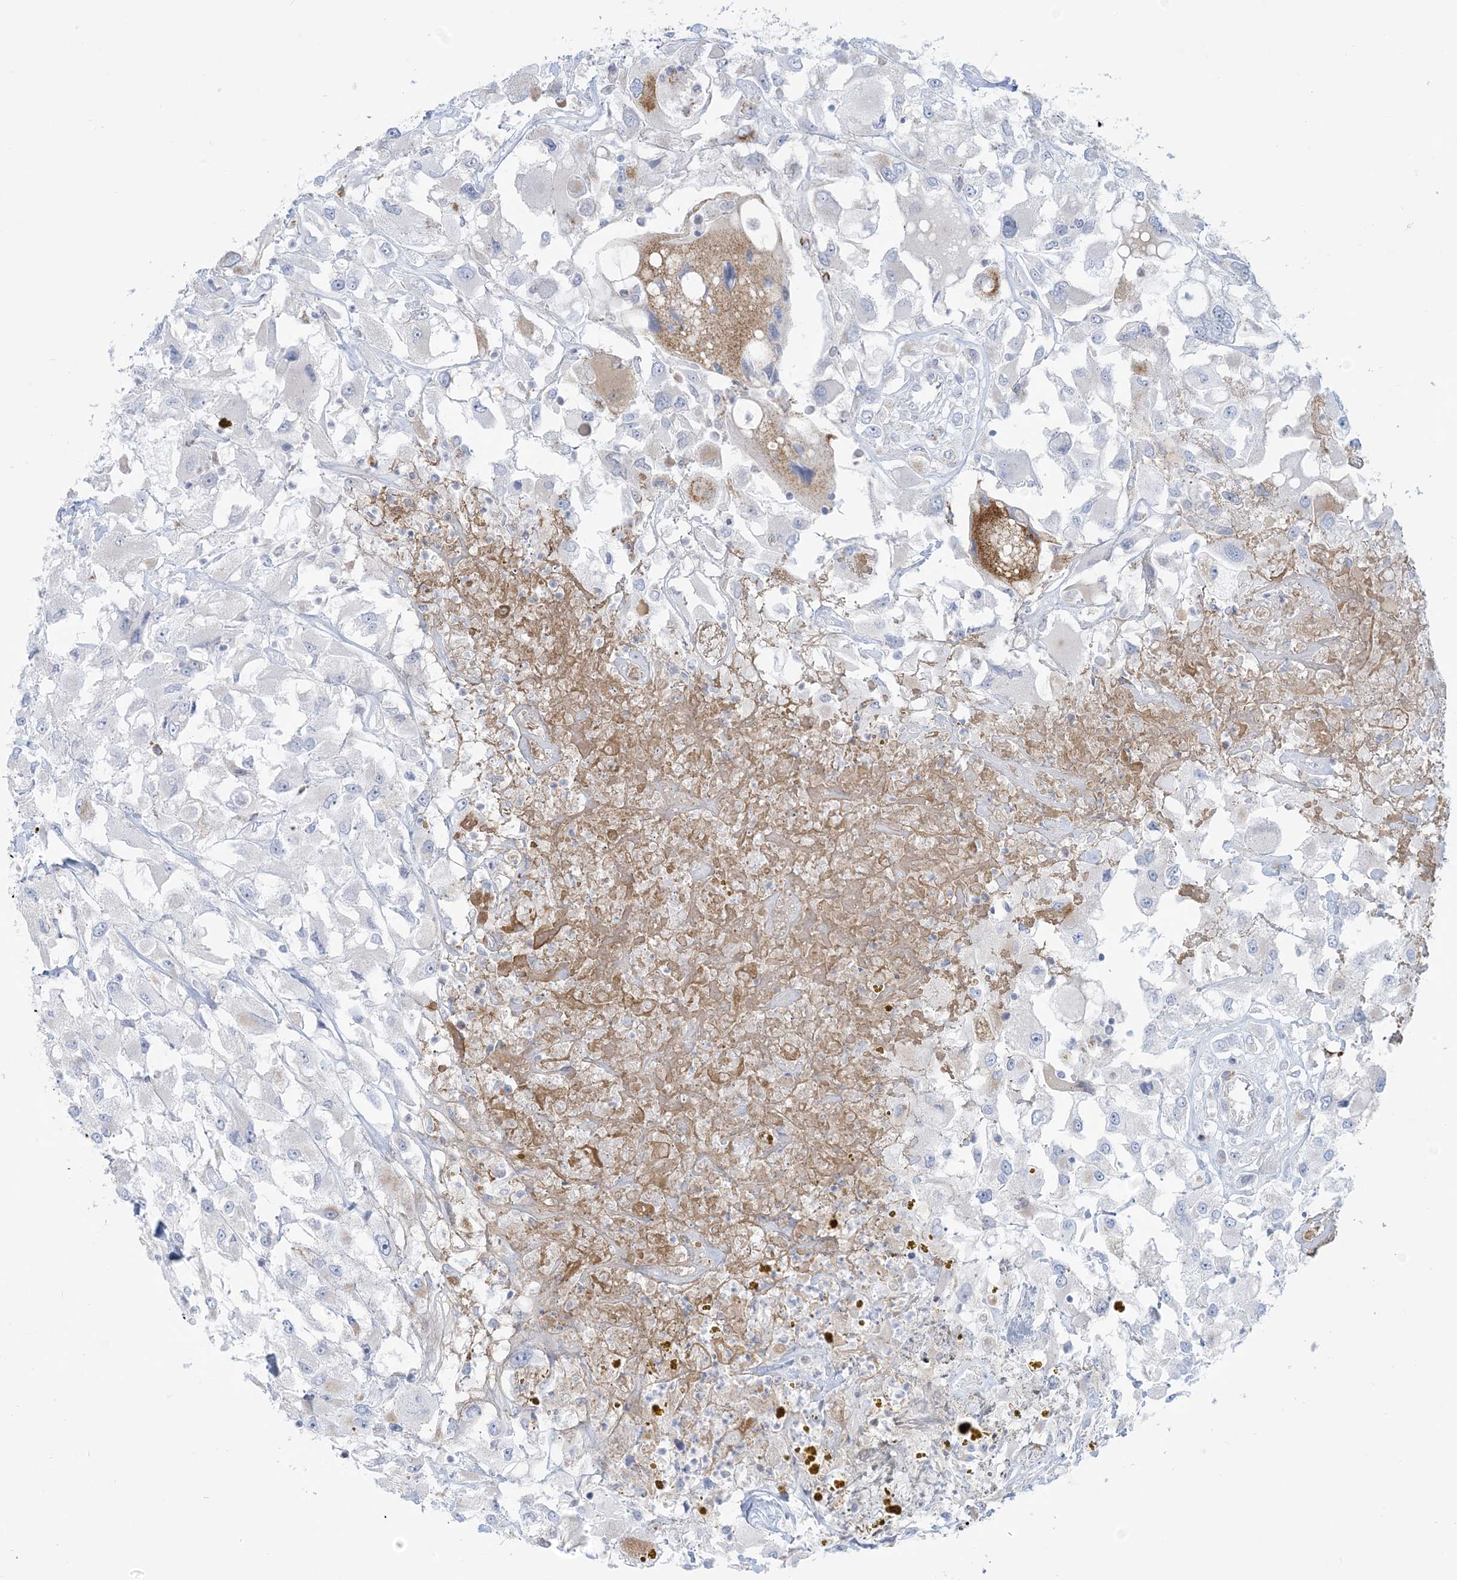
{"staining": {"intensity": "negative", "quantity": "none", "location": "none"}, "tissue": "renal cancer", "cell_type": "Tumor cells", "image_type": "cancer", "snomed": [{"axis": "morphology", "description": "Adenocarcinoma, NOS"}, {"axis": "topography", "description": "Kidney"}], "caption": "Protein analysis of renal adenocarcinoma reveals no significant expression in tumor cells.", "gene": "ZDHHC4", "patient": {"sex": "female", "age": 52}}